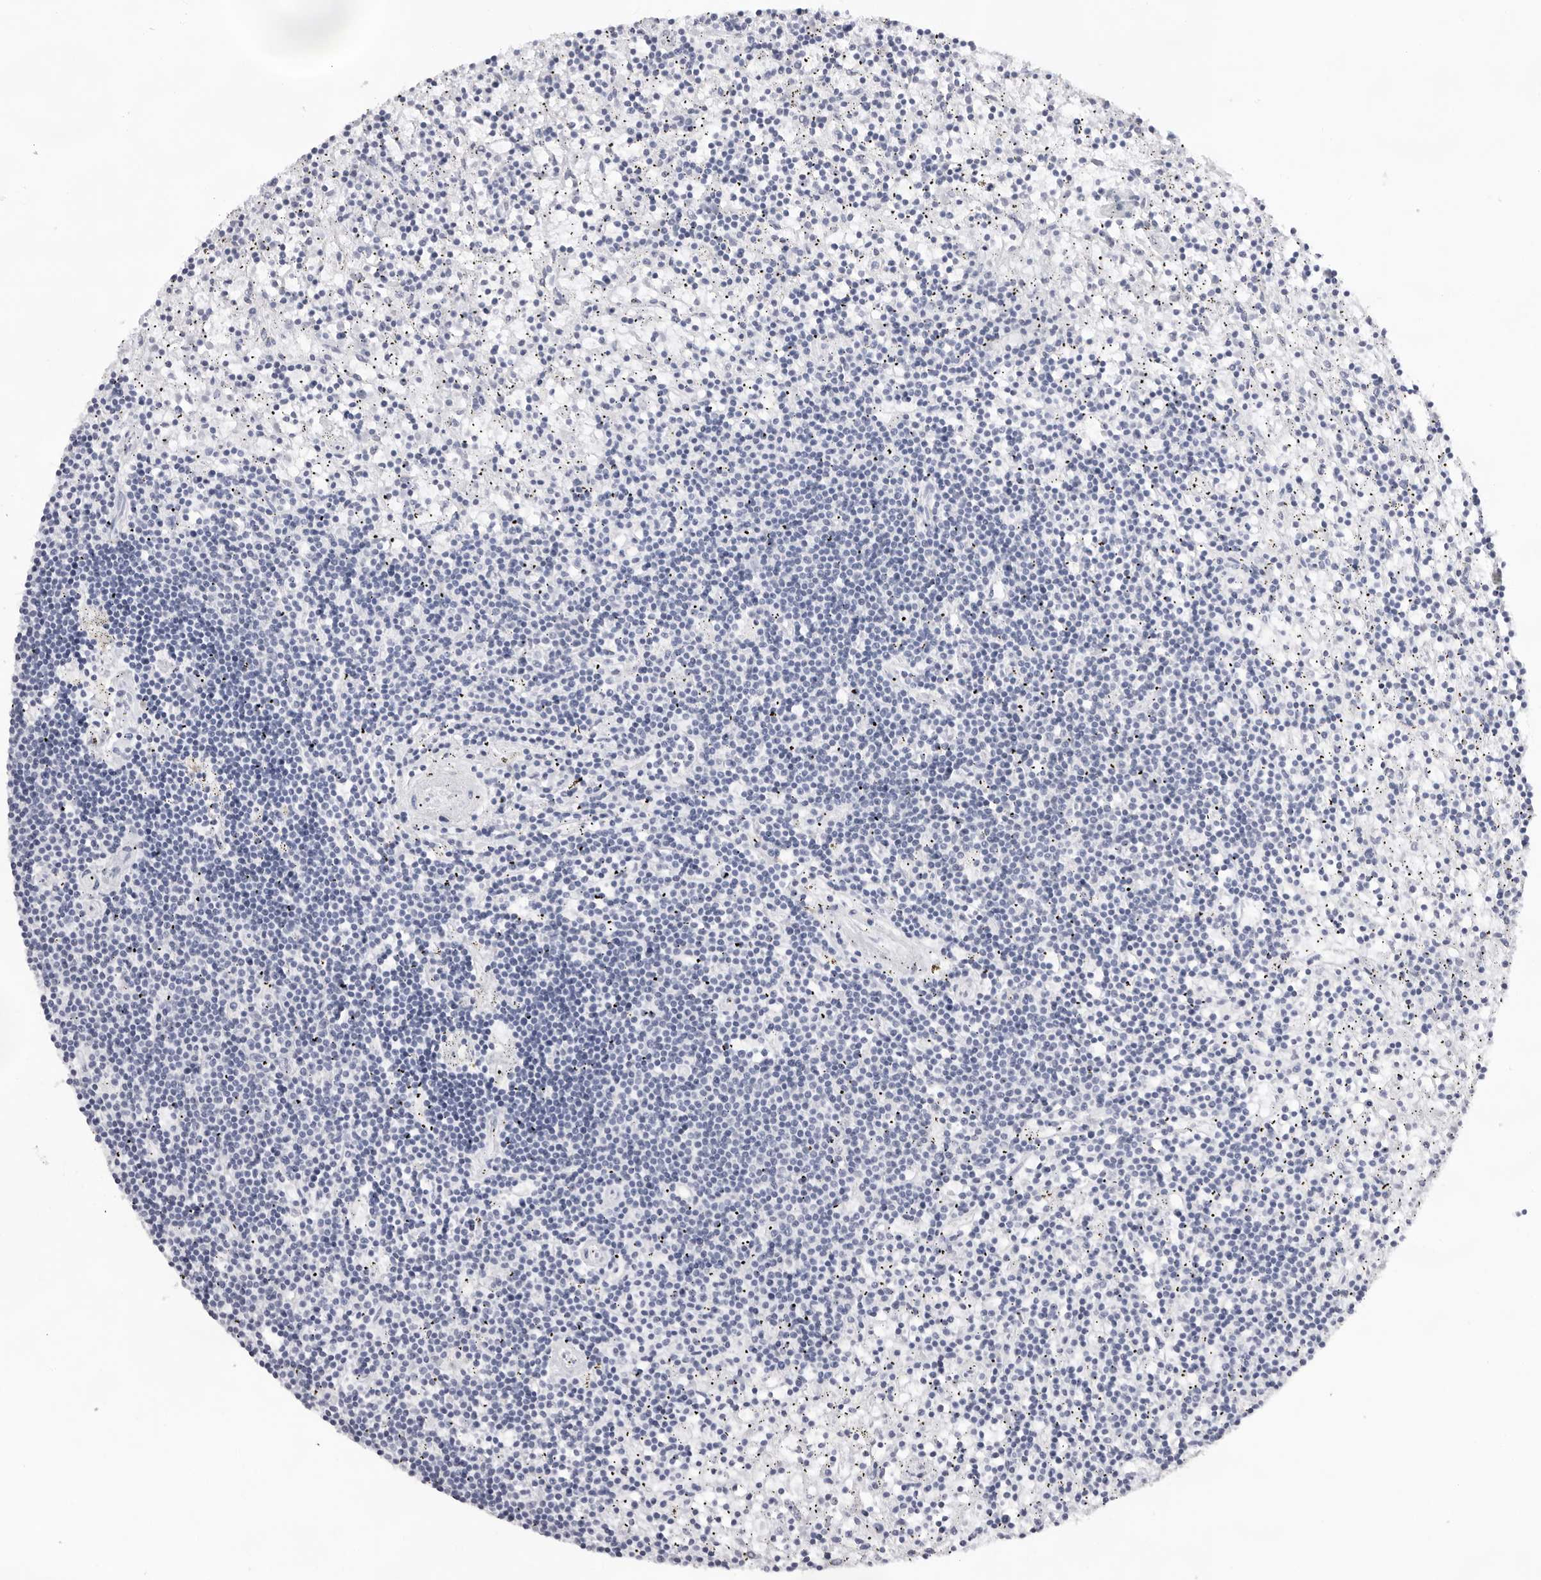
{"staining": {"intensity": "negative", "quantity": "none", "location": "none"}, "tissue": "lymphoma", "cell_type": "Tumor cells", "image_type": "cancer", "snomed": [{"axis": "morphology", "description": "Malignant lymphoma, non-Hodgkin's type, Low grade"}, {"axis": "topography", "description": "Spleen"}], "caption": "High power microscopy histopathology image of an immunohistochemistry (IHC) image of lymphoma, revealing no significant expression in tumor cells.", "gene": "KLK12", "patient": {"sex": "male", "age": 76}}